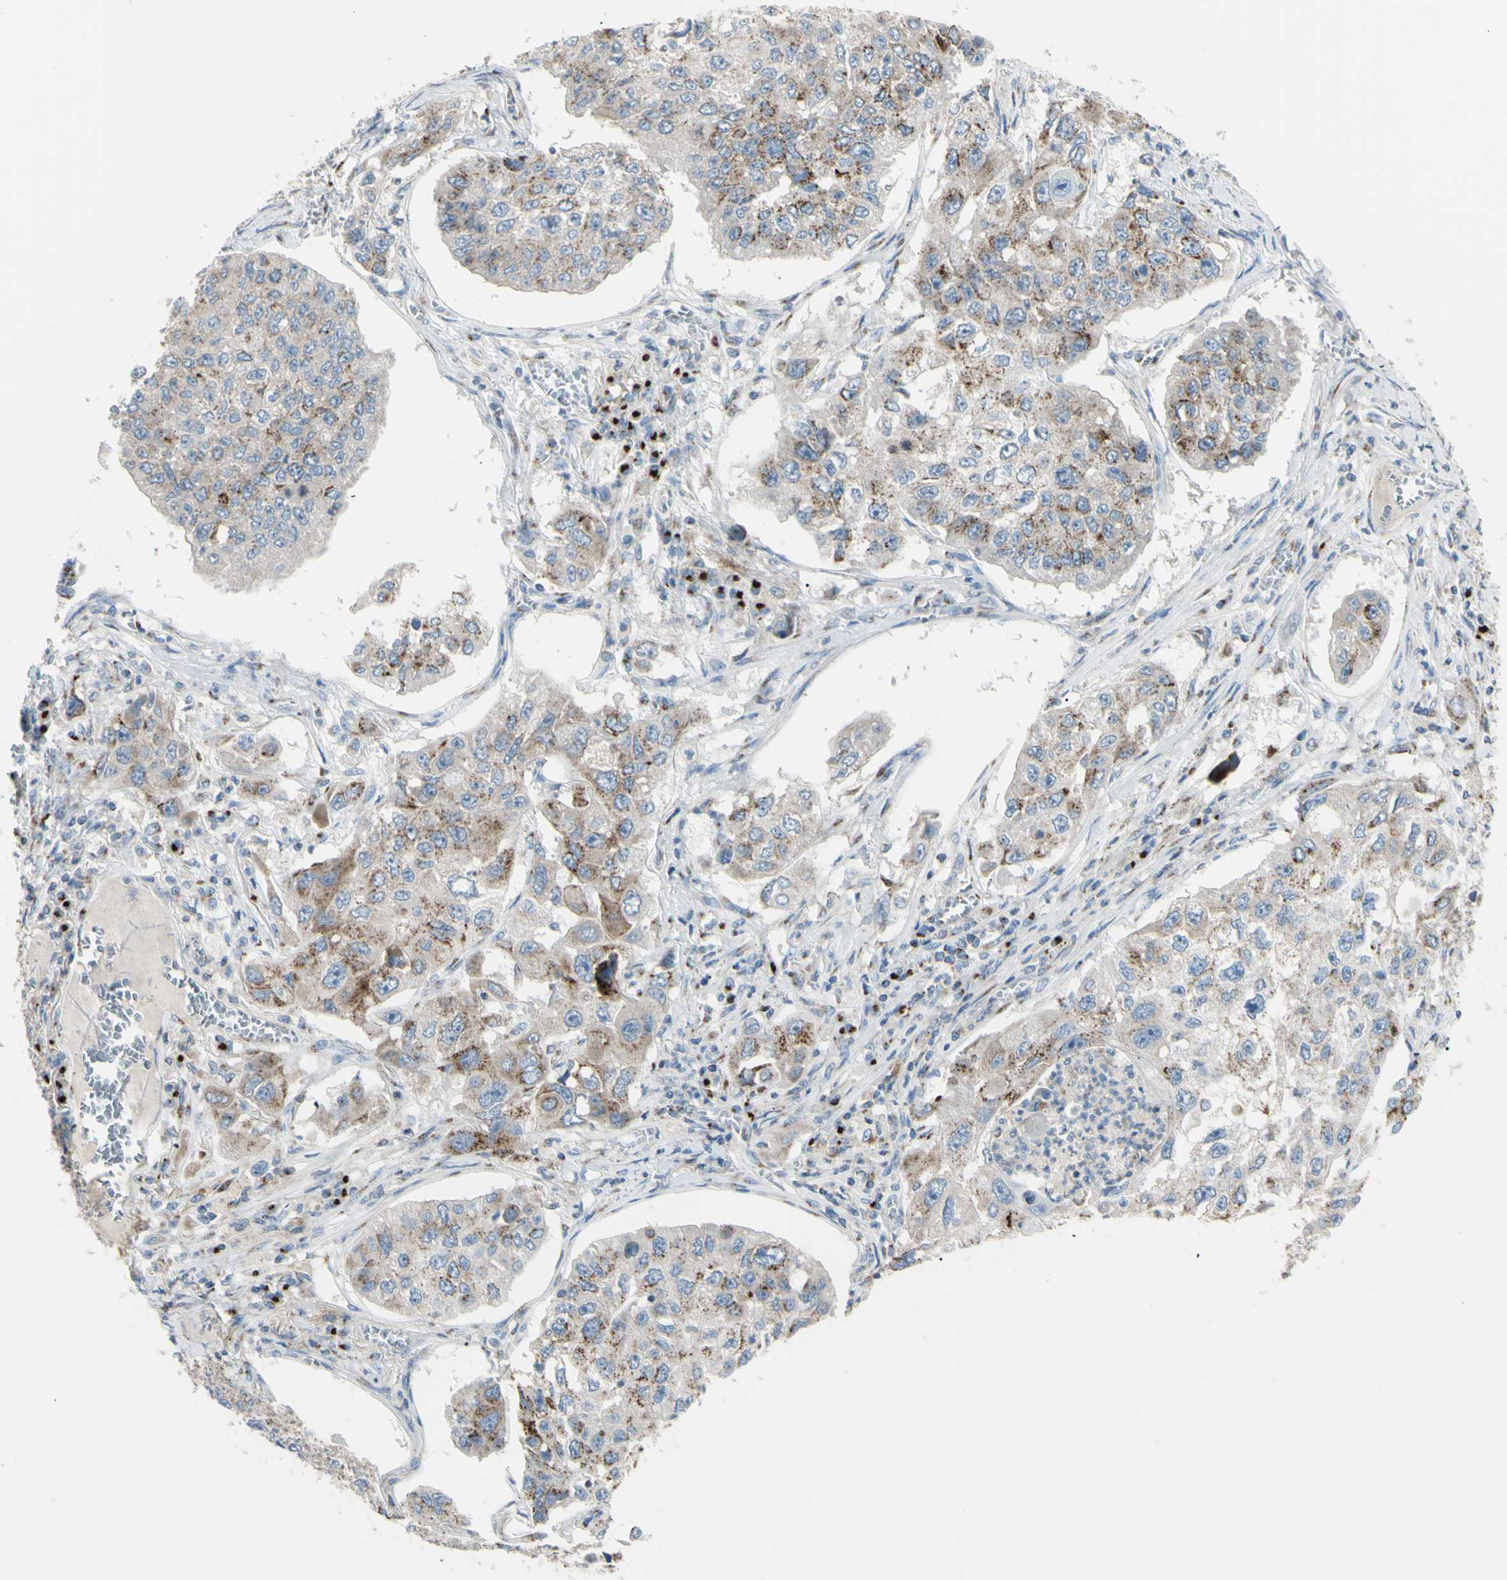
{"staining": {"intensity": "weak", "quantity": "25%-75%", "location": "cytoplasmic/membranous"}, "tissue": "lung cancer", "cell_type": "Tumor cells", "image_type": "cancer", "snomed": [{"axis": "morphology", "description": "Squamous cell carcinoma, NOS"}, {"axis": "topography", "description": "Lung"}], "caption": "Approximately 25%-75% of tumor cells in lung cancer (squamous cell carcinoma) demonstrate weak cytoplasmic/membranous protein positivity as visualized by brown immunohistochemical staining.", "gene": "B4GALT3", "patient": {"sex": "male", "age": 71}}